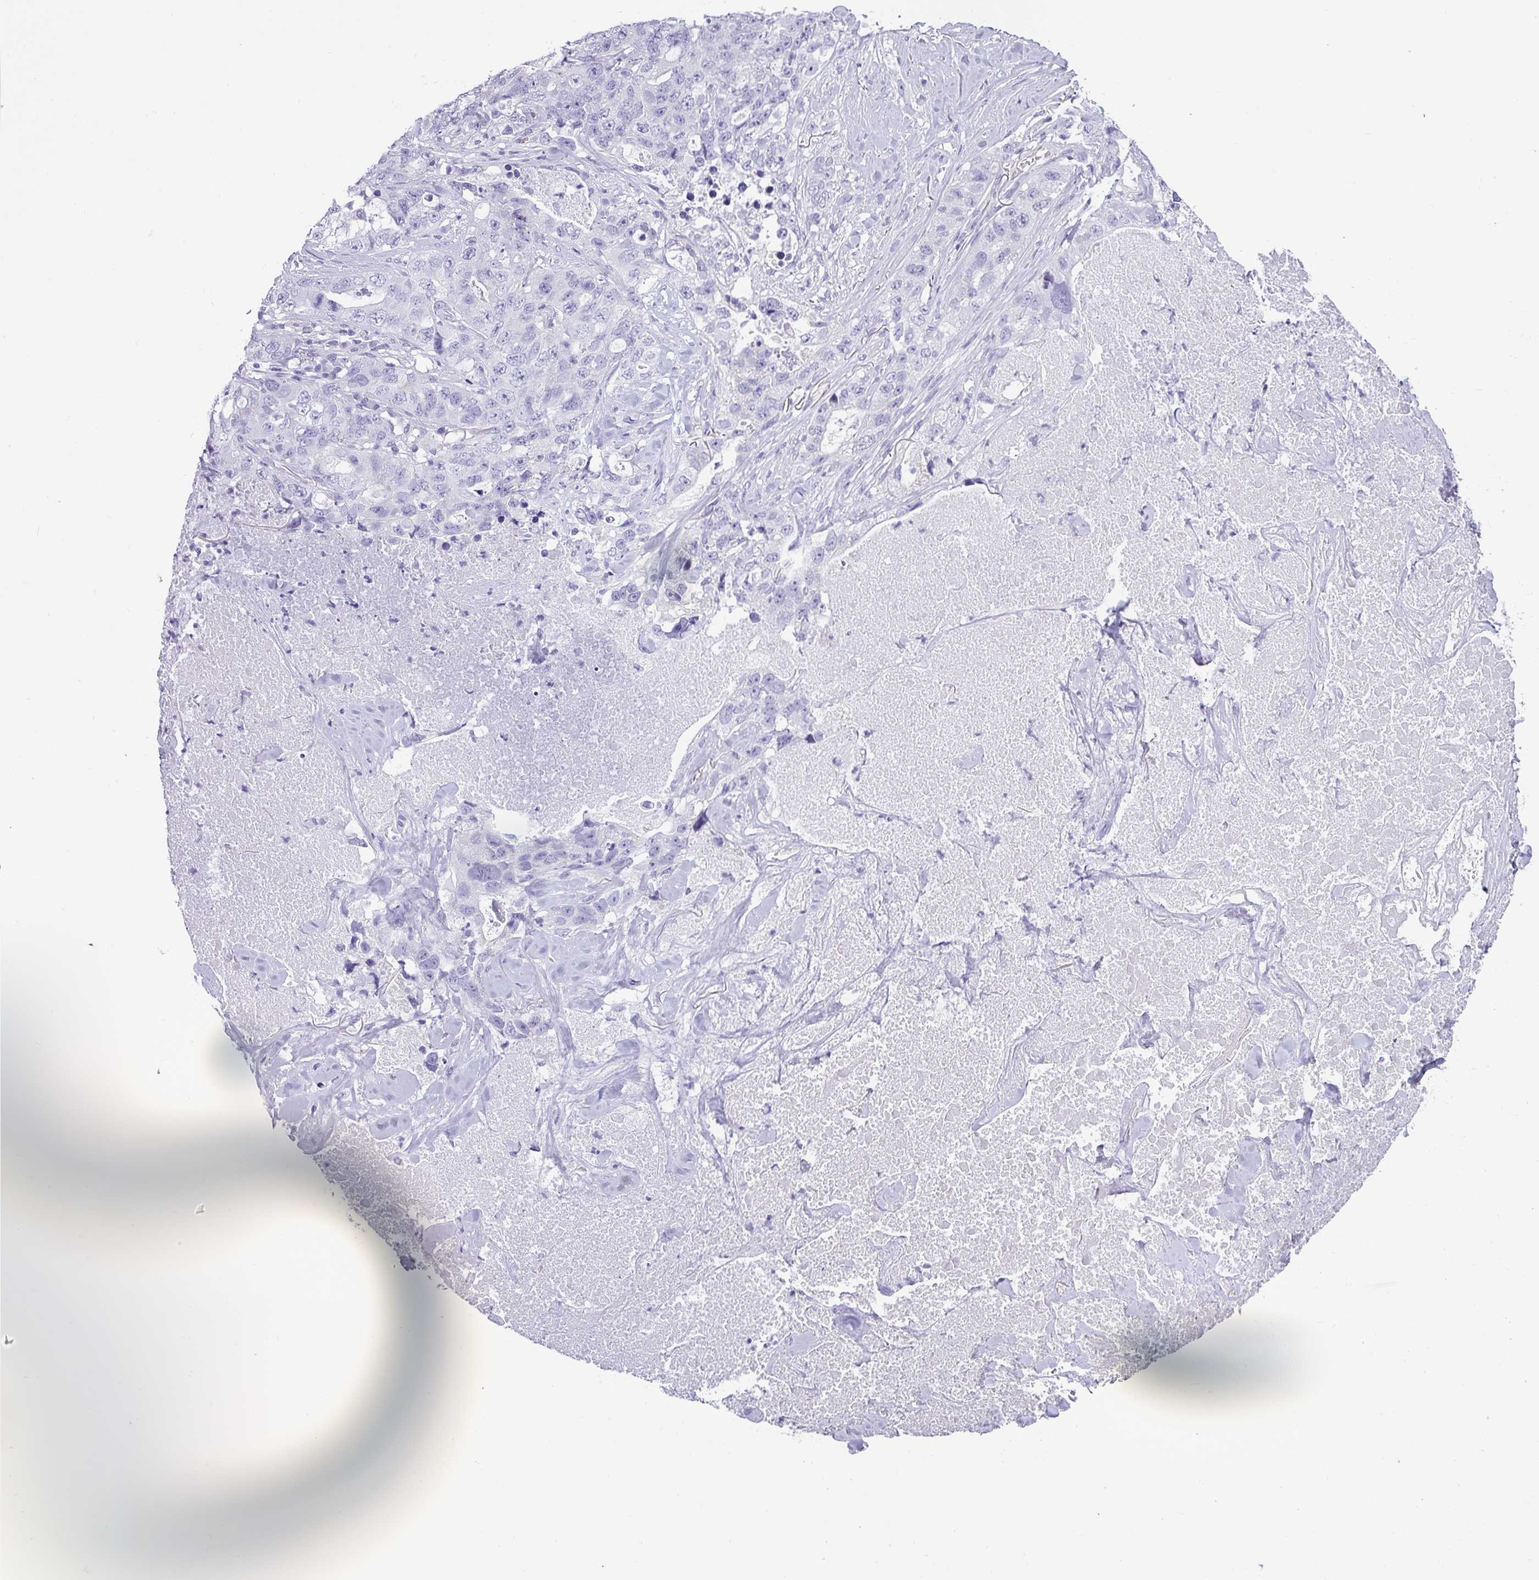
{"staining": {"intensity": "negative", "quantity": "none", "location": "none"}, "tissue": "lung cancer", "cell_type": "Tumor cells", "image_type": "cancer", "snomed": [{"axis": "morphology", "description": "Adenocarcinoma, NOS"}, {"axis": "topography", "description": "Lung"}], "caption": "High magnification brightfield microscopy of lung cancer (adenocarcinoma) stained with DAB (3,3'-diaminobenzidine) (brown) and counterstained with hematoxylin (blue): tumor cells show no significant positivity. (Stains: DAB (3,3'-diaminobenzidine) IHC with hematoxylin counter stain, Microscopy: brightfield microscopy at high magnification).", "gene": "VCY1B", "patient": {"sex": "female", "age": 51}}